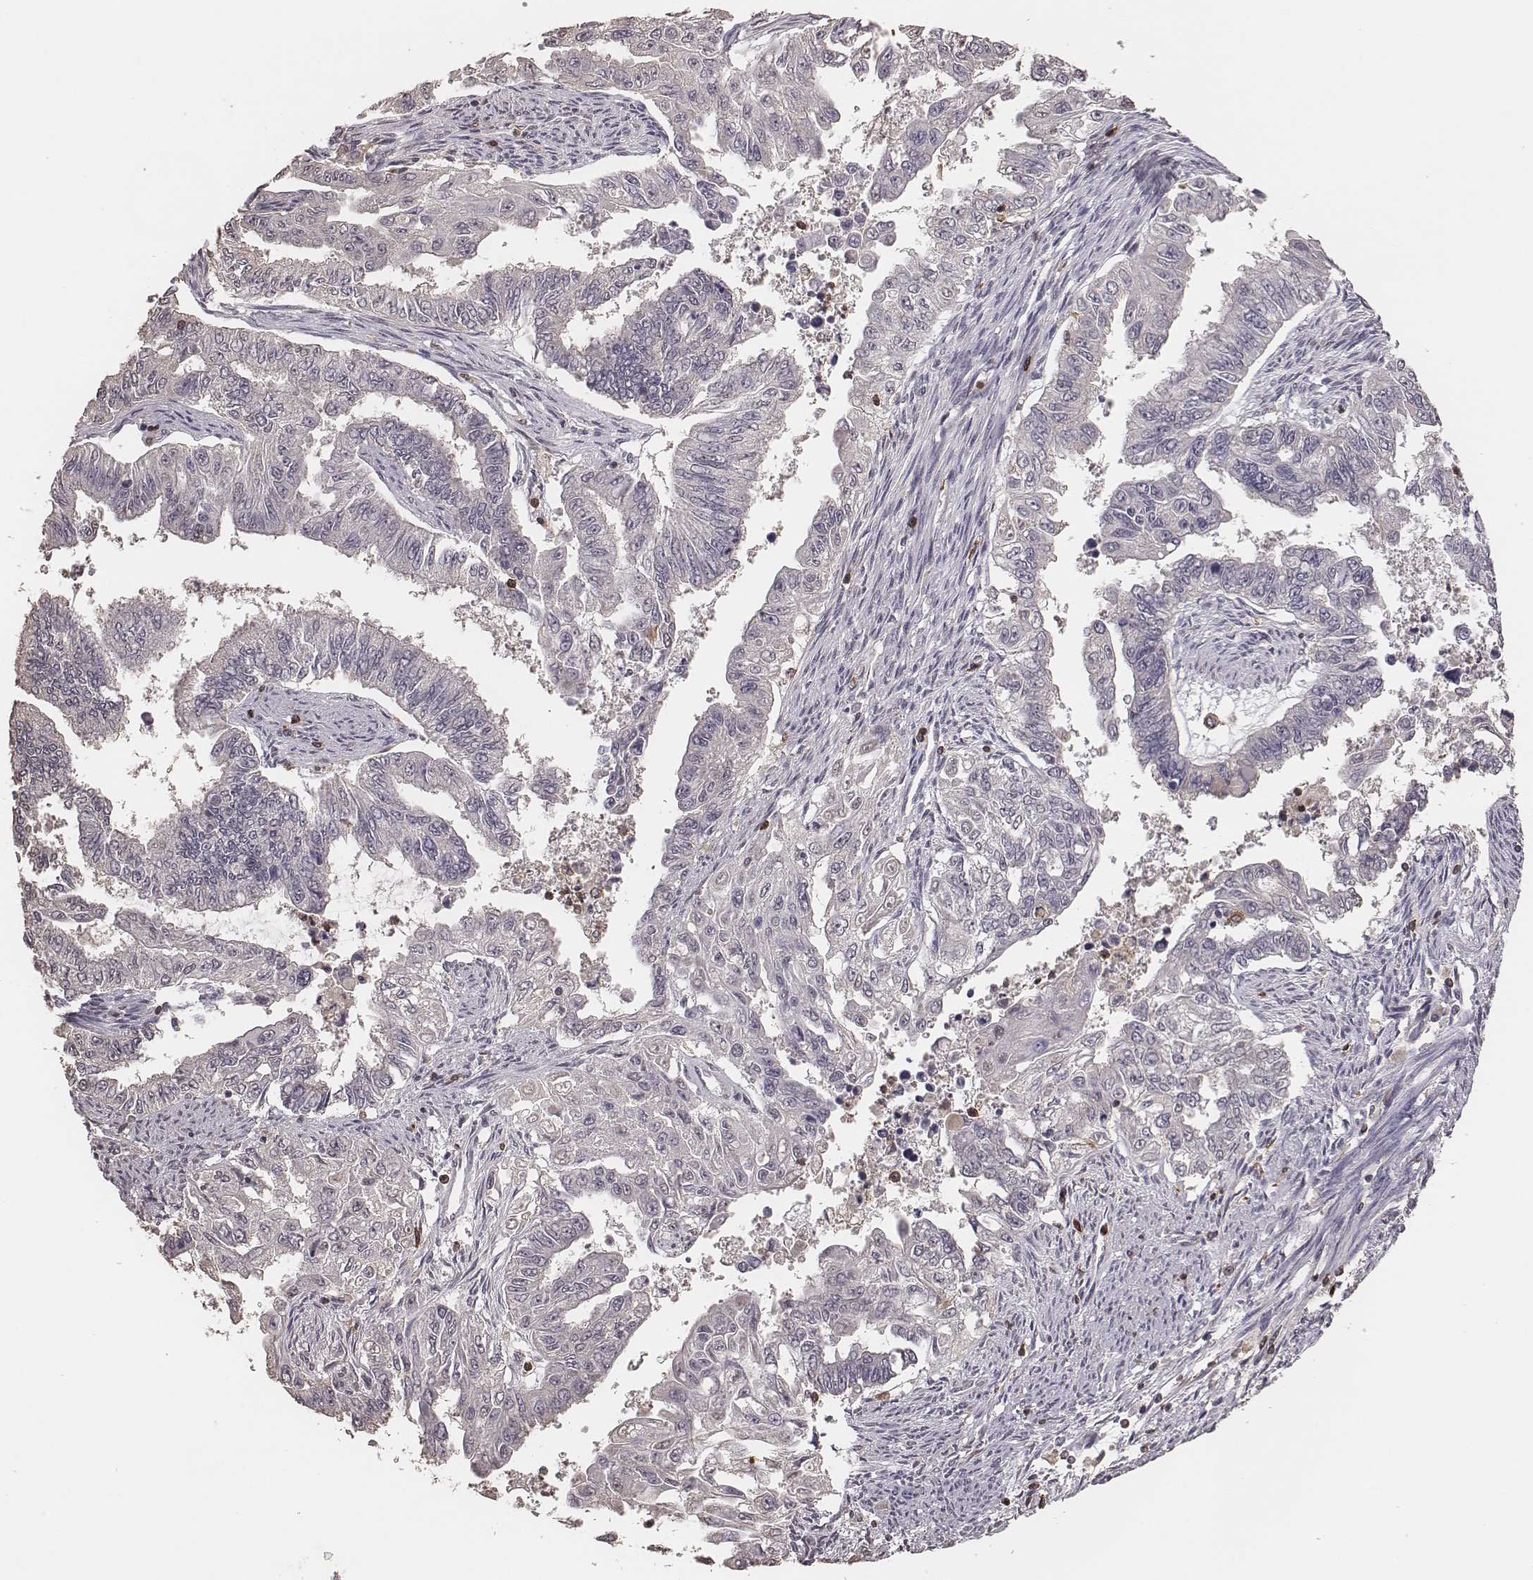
{"staining": {"intensity": "negative", "quantity": "none", "location": "none"}, "tissue": "endometrial cancer", "cell_type": "Tumor cells", "image_type": "cancer", "snomed": [{"axis": "morphology", "description": "Adenocarcinoma, NOS"}, {"axis": "topography", "description": "Uterus"}], "caption": "Endometrial adenocarcinoma stained for a protein using immunohistochemistry reveals no expression tumor cells.", "gene": "PILRA", "patient": {"sex": "female", "age": 59}}